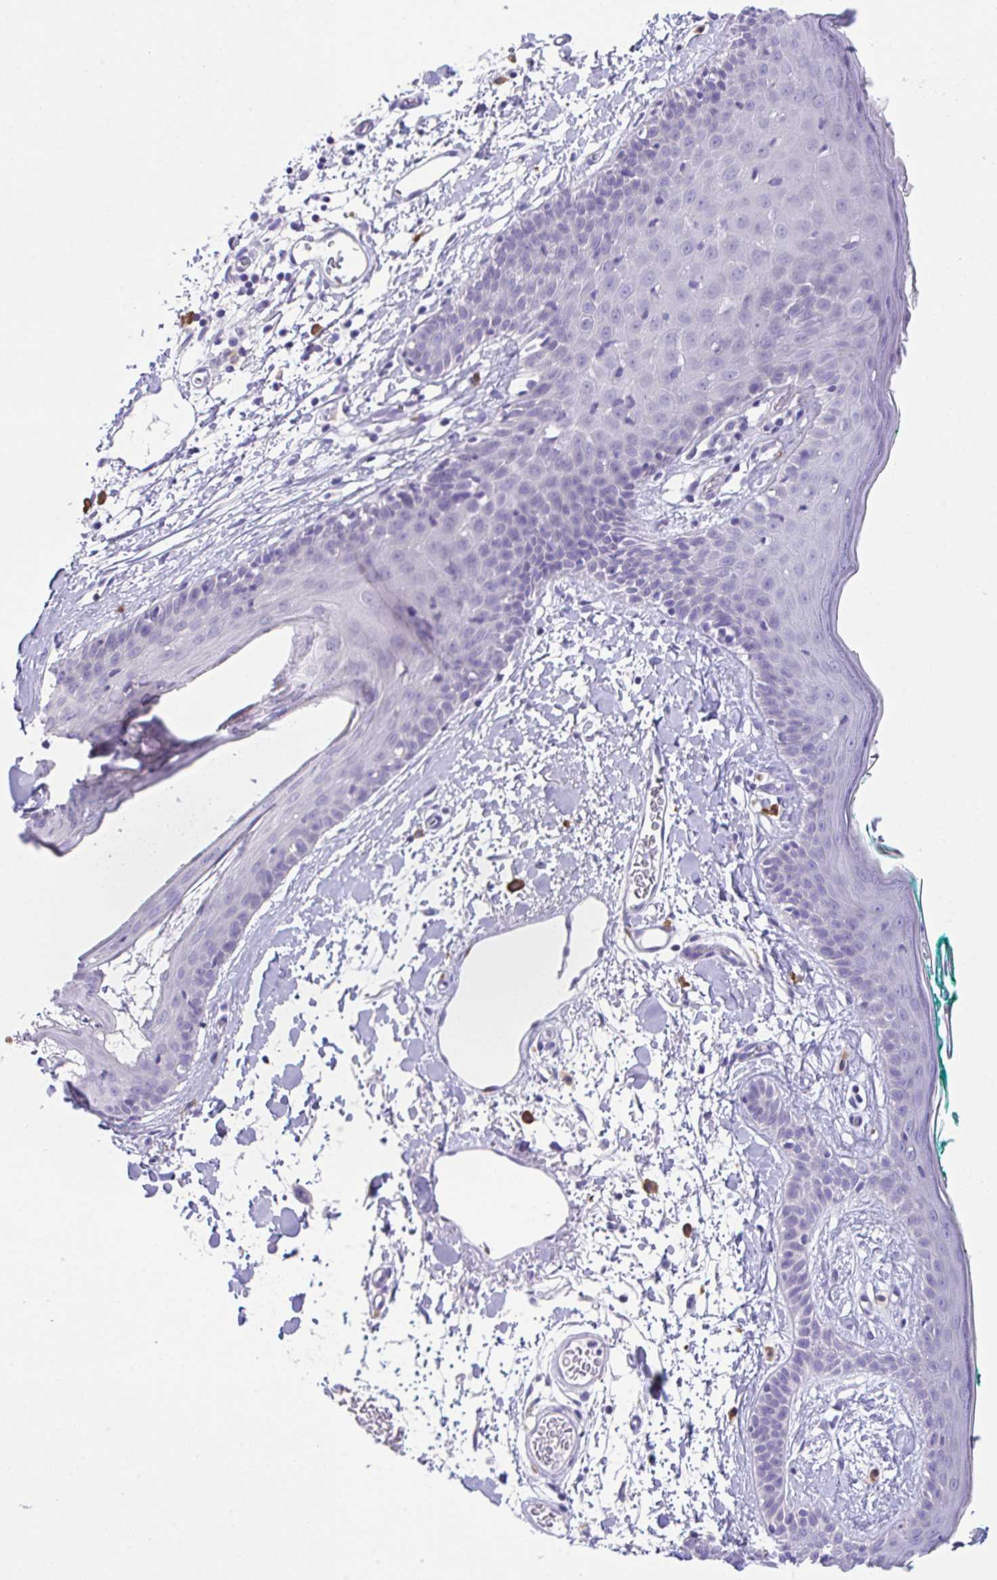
{"staining": {"intensity": "negative", "quantity": "none", "location": "none"}, "tissue": "skin", "cell_type": "Fibroblasts", "image_type": "normal", "snomed": [{"axis": "morphology", "description": "Normal tissue, NOS"}, {"axis": "topography", "description": "Skin"}], "caption": "This photomicrograph is of normal skin stained with immunohistochemistry (IHC) to label a protein in brown with the nuclei are counter-stained blue. There is no staining in fibroblasts. (Stains: DAB (3,3'-diaminobenzidine) IHC with hematoxylin counter stain, Microscopy: brightfield microscopy at high magnification).", "gene": "HACD4", "patient": {"sex": "male", "age": 79}}